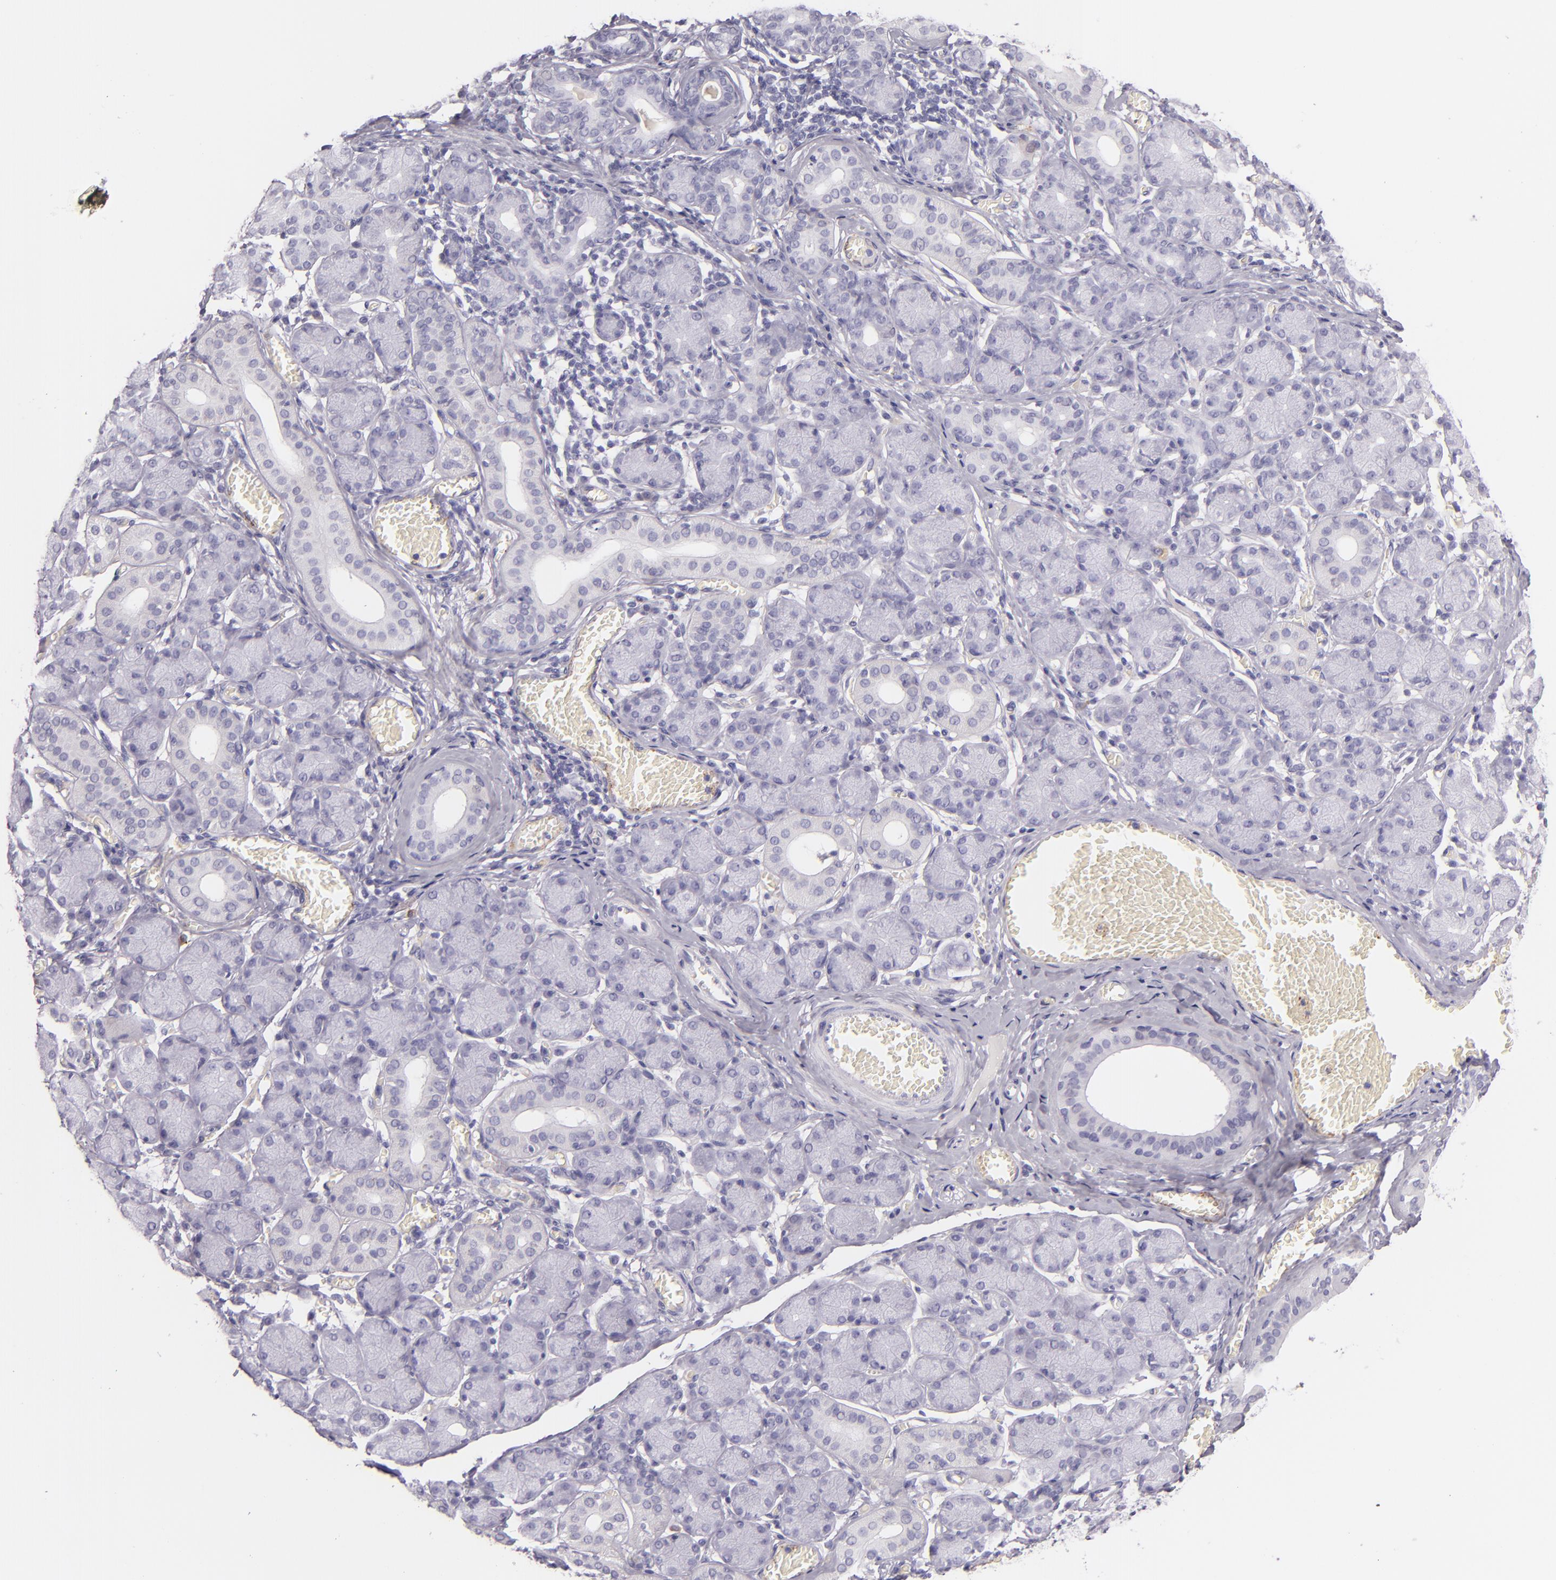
{"staining": {"intensity": "negative", "quantity": "none", "location": "none"}, "tissue": "salivary gland", "cell_type": "Glandular cells", "image_type": "normal", "snomed": [{"axis": "morphology", "description": "Normal tissue, NOS"}, {"axis": "topography", "description": "Salivary gland"}], "caption": "This micrograph is of unremarkable salivary gland stained with immunohistochemistry to label a protein in brown with the nuclei are counter-stained blue. There is no expression in glandular cells. (DAB (3,3'-diaminobenzidine) immunohistochemistry (IHC), high magnification).", "gene": "SELP", "patient": {"sex": "female", "age": 24}}